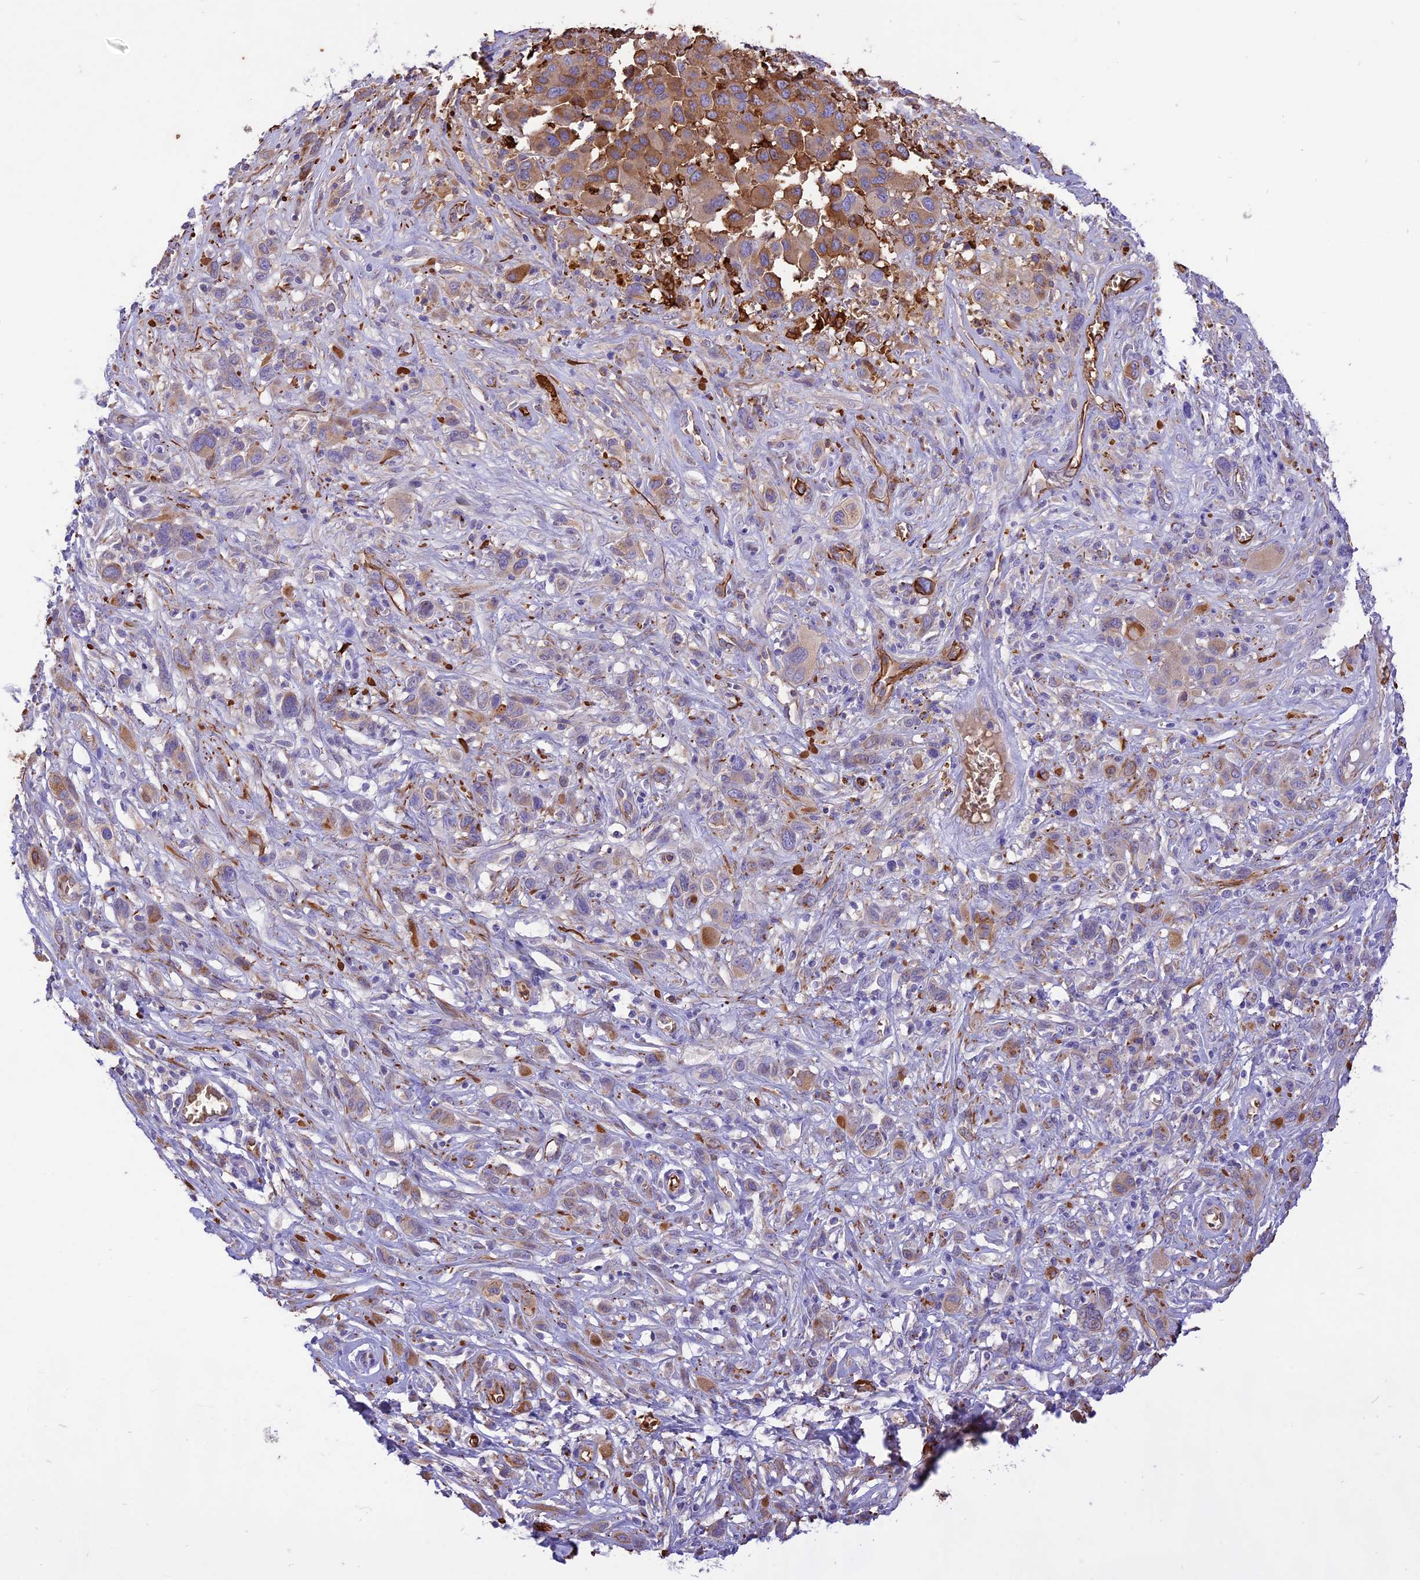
{"staining": {"intensity": "moderate", "quantity": "<25%", "location": "cytoplasmic/membranous"}, "tissue": "melanoma", "cell_type": "Tumor cells", "image_type": "cancer", "snomed": [{"axis": "morphology", "description": "Malignant melanoma, NOS"}, {"axis": "topography", "description": "Skin of trunk"}], "caption": "The immunohistochemical stain shows moderate cytoplasmic/membranous staining in tumor cells of malignant melanoma tissue.", "gene": "TTC4", "patient": {"sex": "male", "age": 71}}